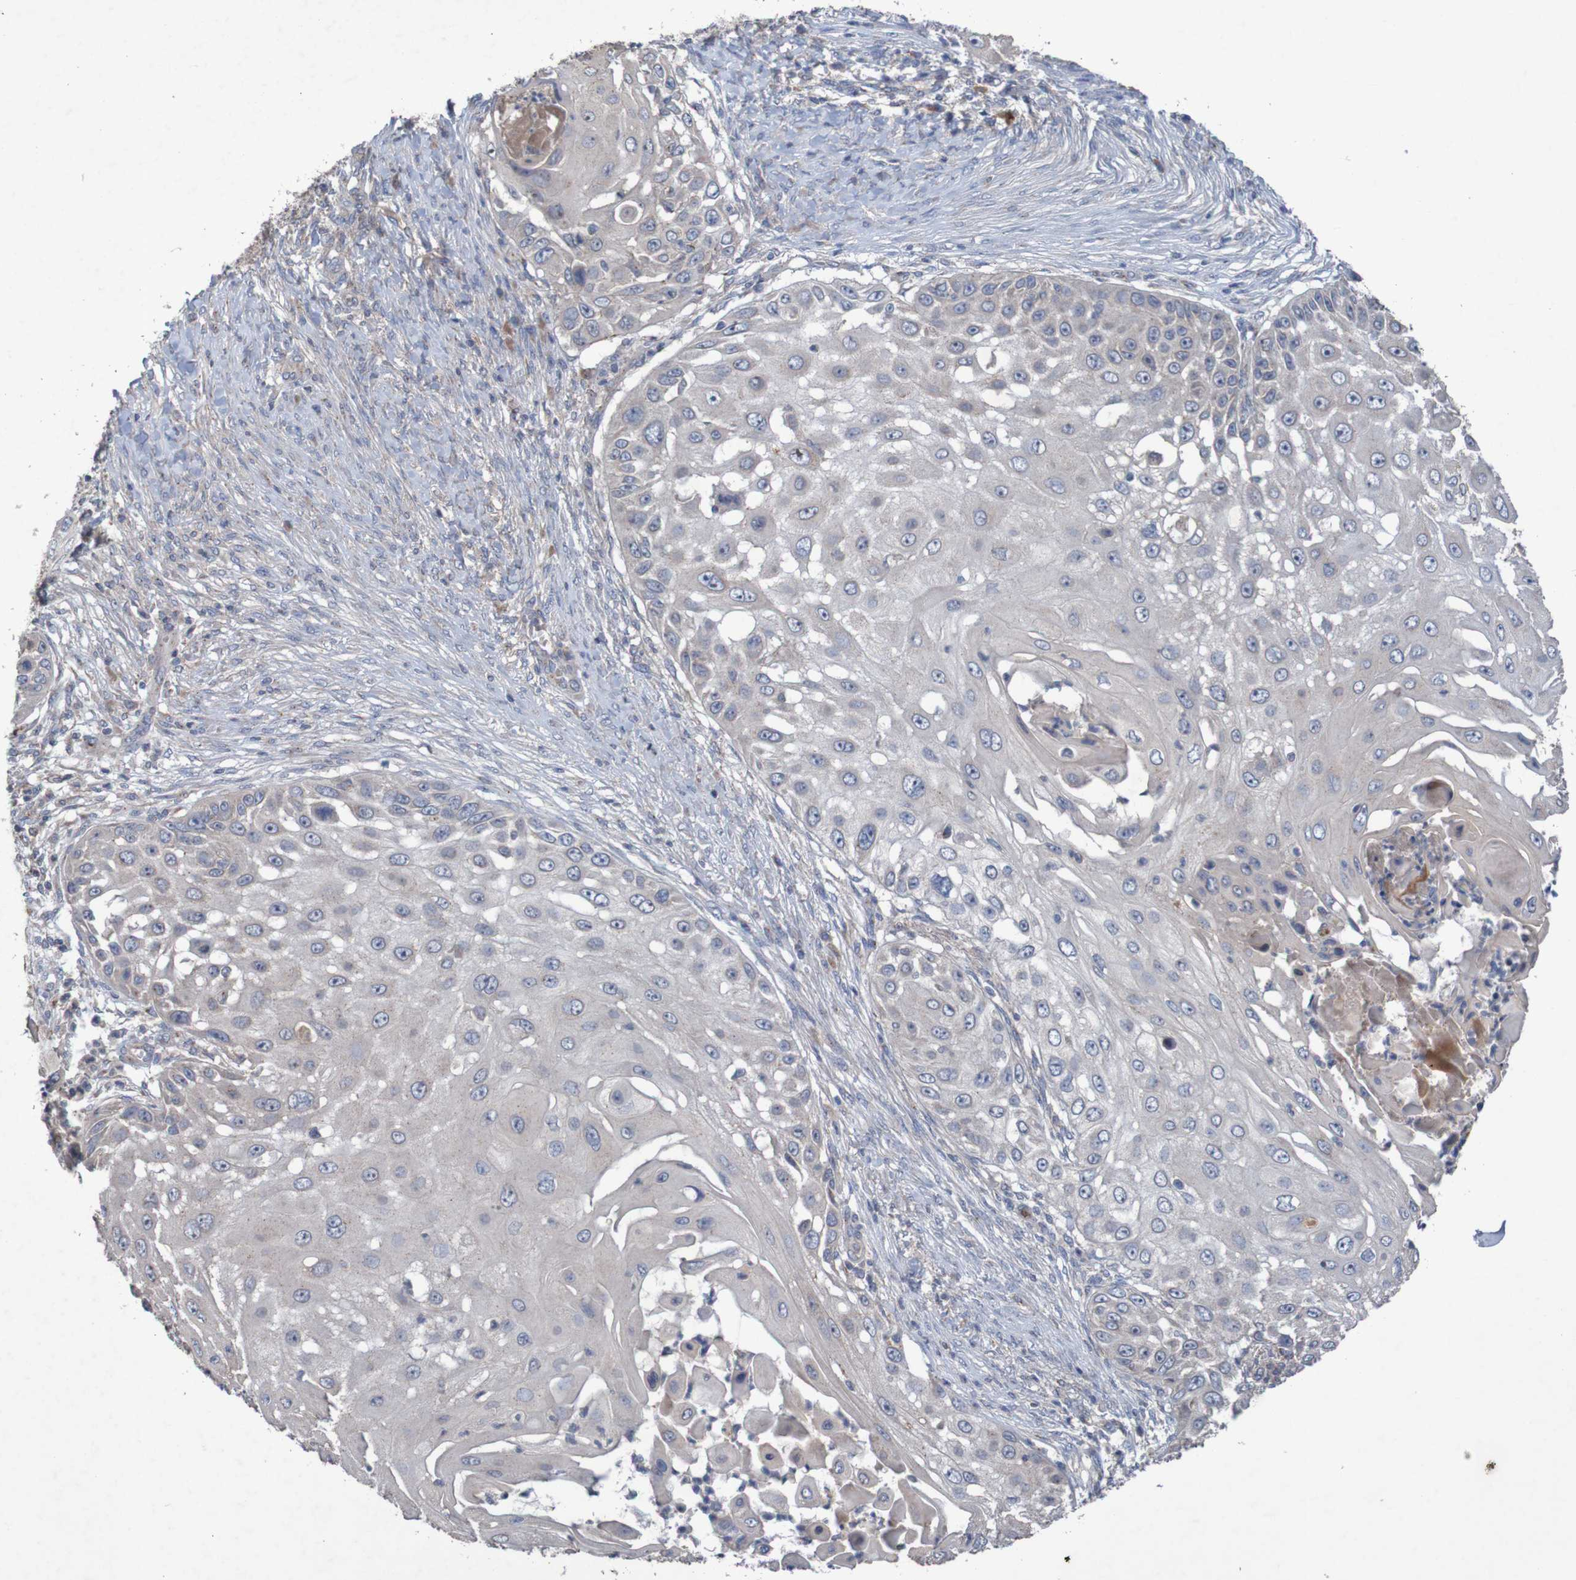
{"staining": {"intensity": "negative", "quantity": "none", "location": "none"}, "tissue": "skin cancer", "cell_type": "Tumor cells", "image_type": "cancer", "snomed": [{"axis": "morphology", "description": "Squamous cell carcinoma, NOS"}, {"axis": "topography", "description": "Skin"}], "caption": "Skin cancer was stained to show a protein in brown. There is no significant staining in tumor cells. (DAB (3,3'-diaminobenzidine) immunohistochemistry (IHC) visualized using brightfield microscopy, high magnification).", "gene": "ANGPT4", "patient": {"sex": "female", "age": 44}}